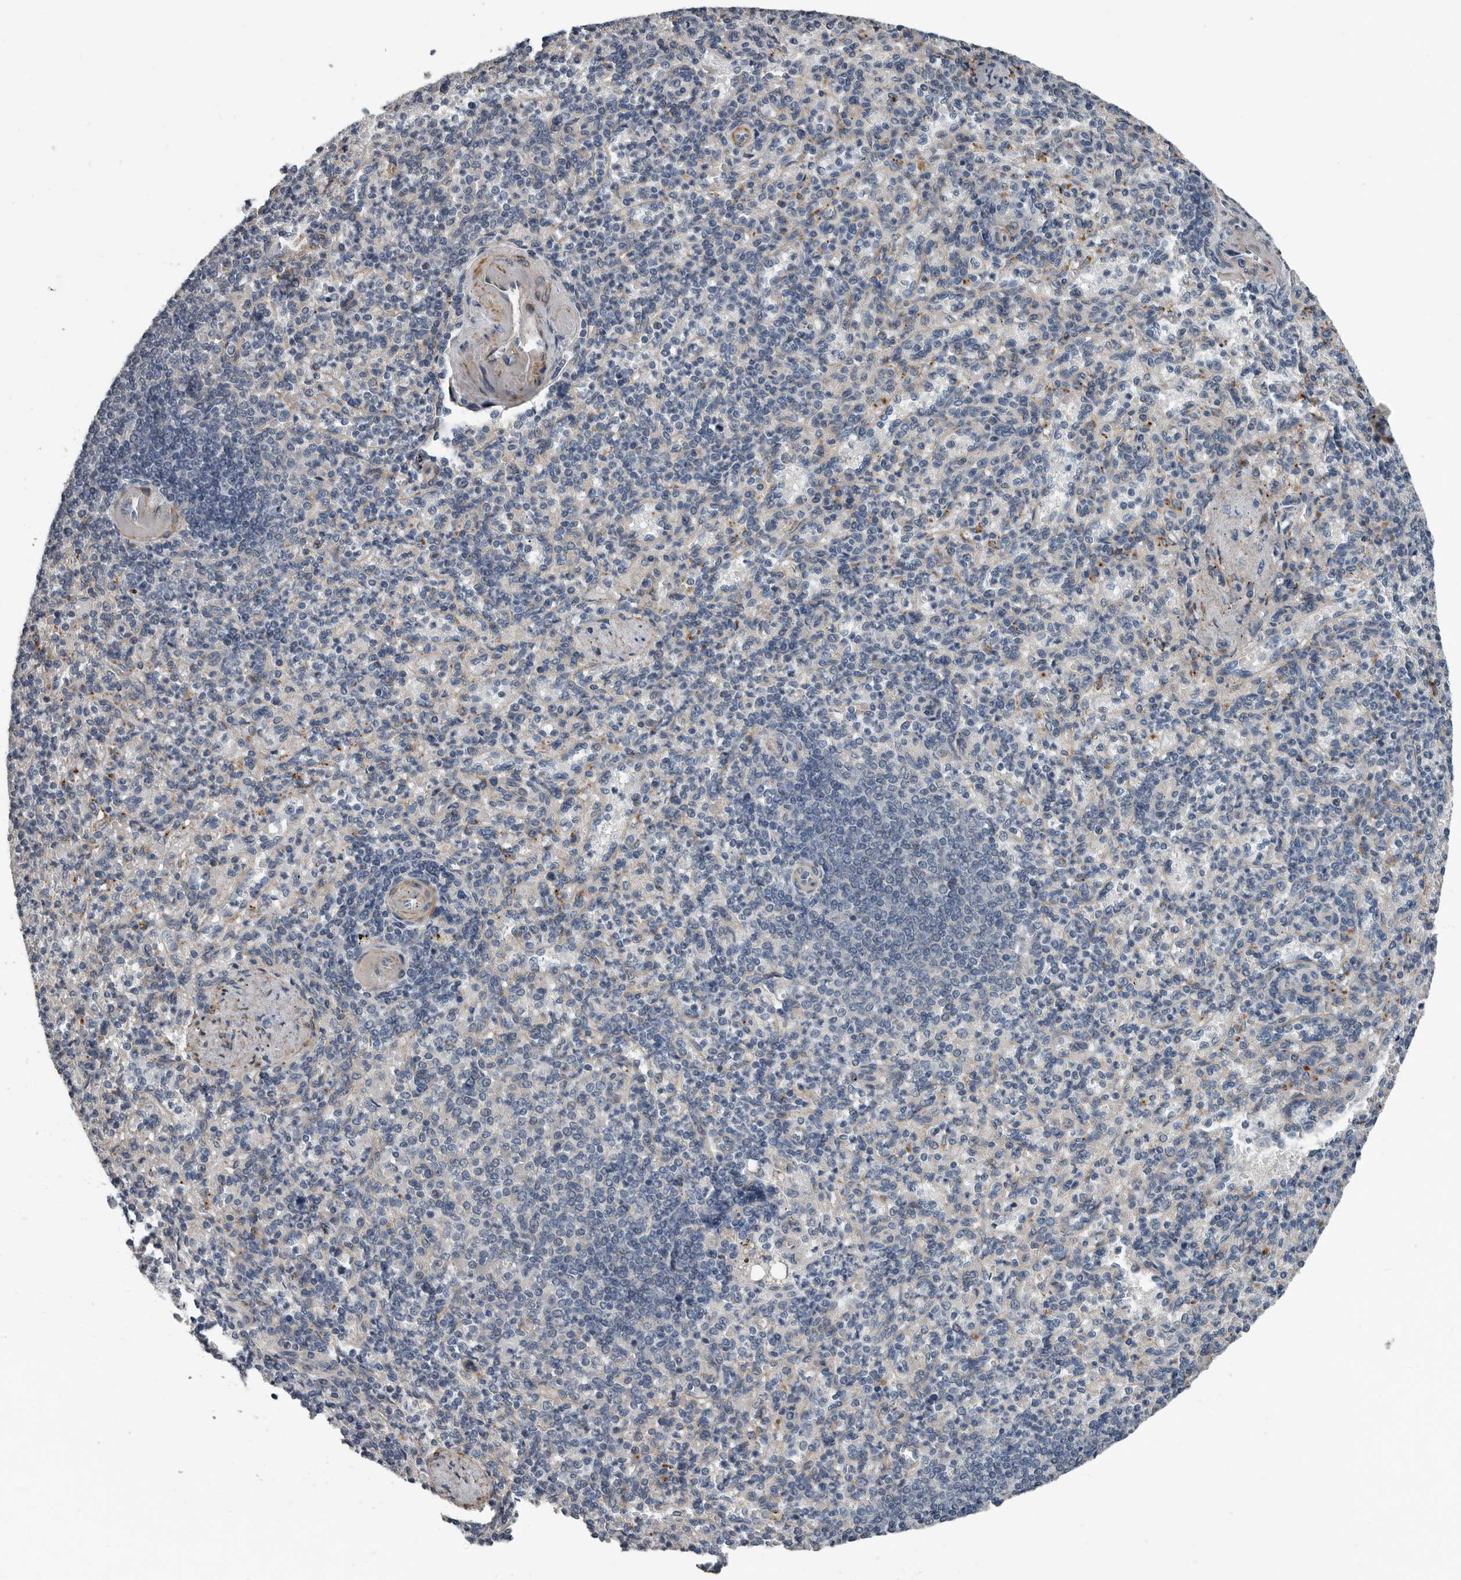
{"staining": {"intensity": "negative", "quantity": "none", "location": "none"}, "tissue": "spleen", "cell_type": "Cells in red pulp", "image_type": "normal", "snomed": [{"axis": "morphology", "description": "Normal tissue, NOS"}, {"axis": "topography", "description": "Spleen"}], "caption": "Spleen stained for a protein using IHC demonstrates no expression cells in red pulp.", "gene": "DPY19L4", "patient": {"sex": "female", "age": 74}}